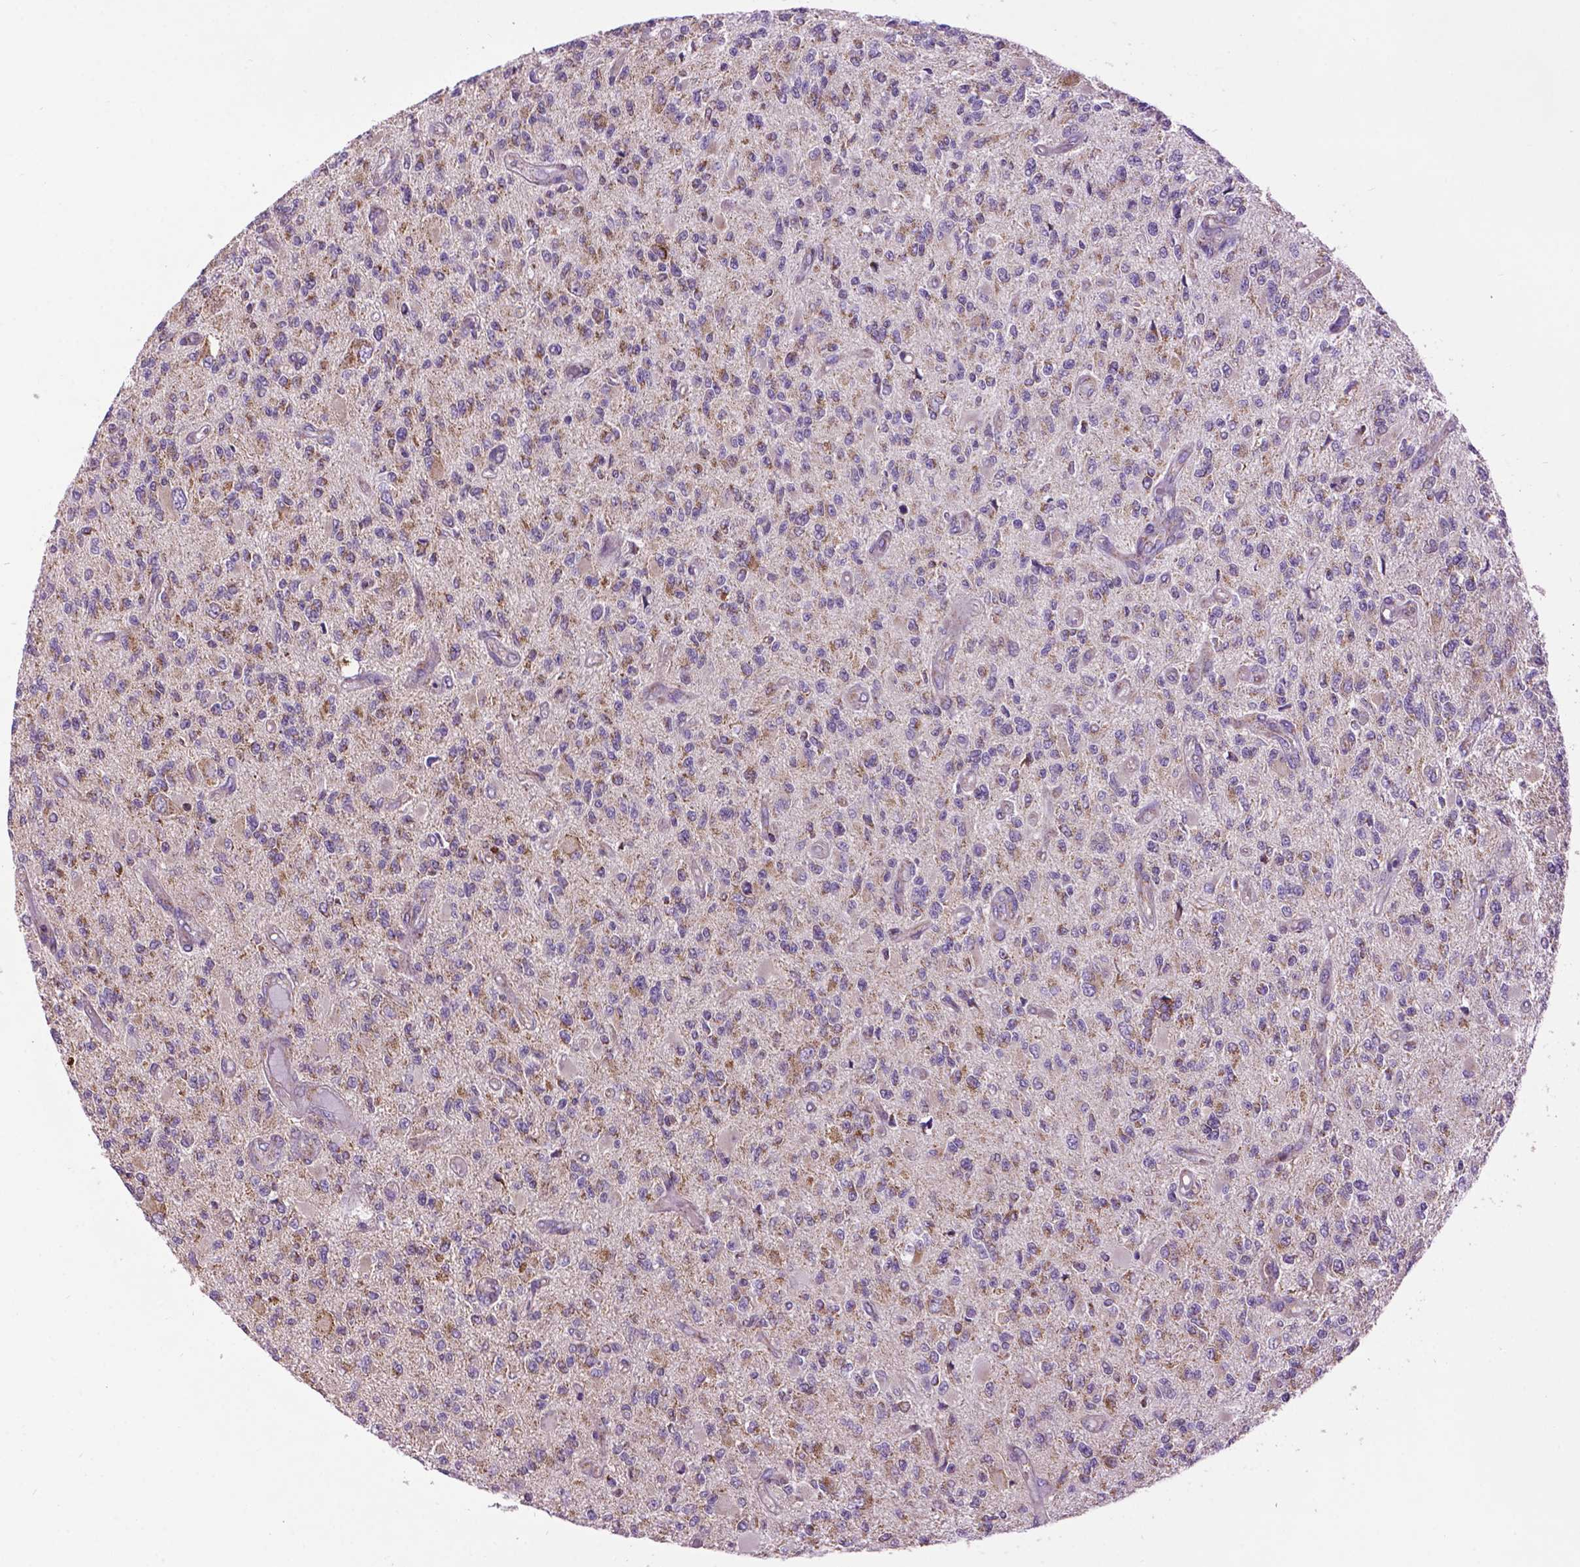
{"staining": {"intensity": "weak", "quantity": "<25%", "location": "cytoplasmic/membranous"}, "tissue": "glioma", "cell_type": "Tumor cells", "image_type": "cancer", "snomed": [{"axis": "morphology", "description": "Glioma, malignant, High grade"}, {"axis": "topography", "description": "Brain"}], "caption": "This is a photomicrograph of immunohistochemistry staining of malignant glioma (high-grade), which shows no expression in tumor cells.", "gene": "PYCR3", "patient": {"sex": "female", "age": 63}}